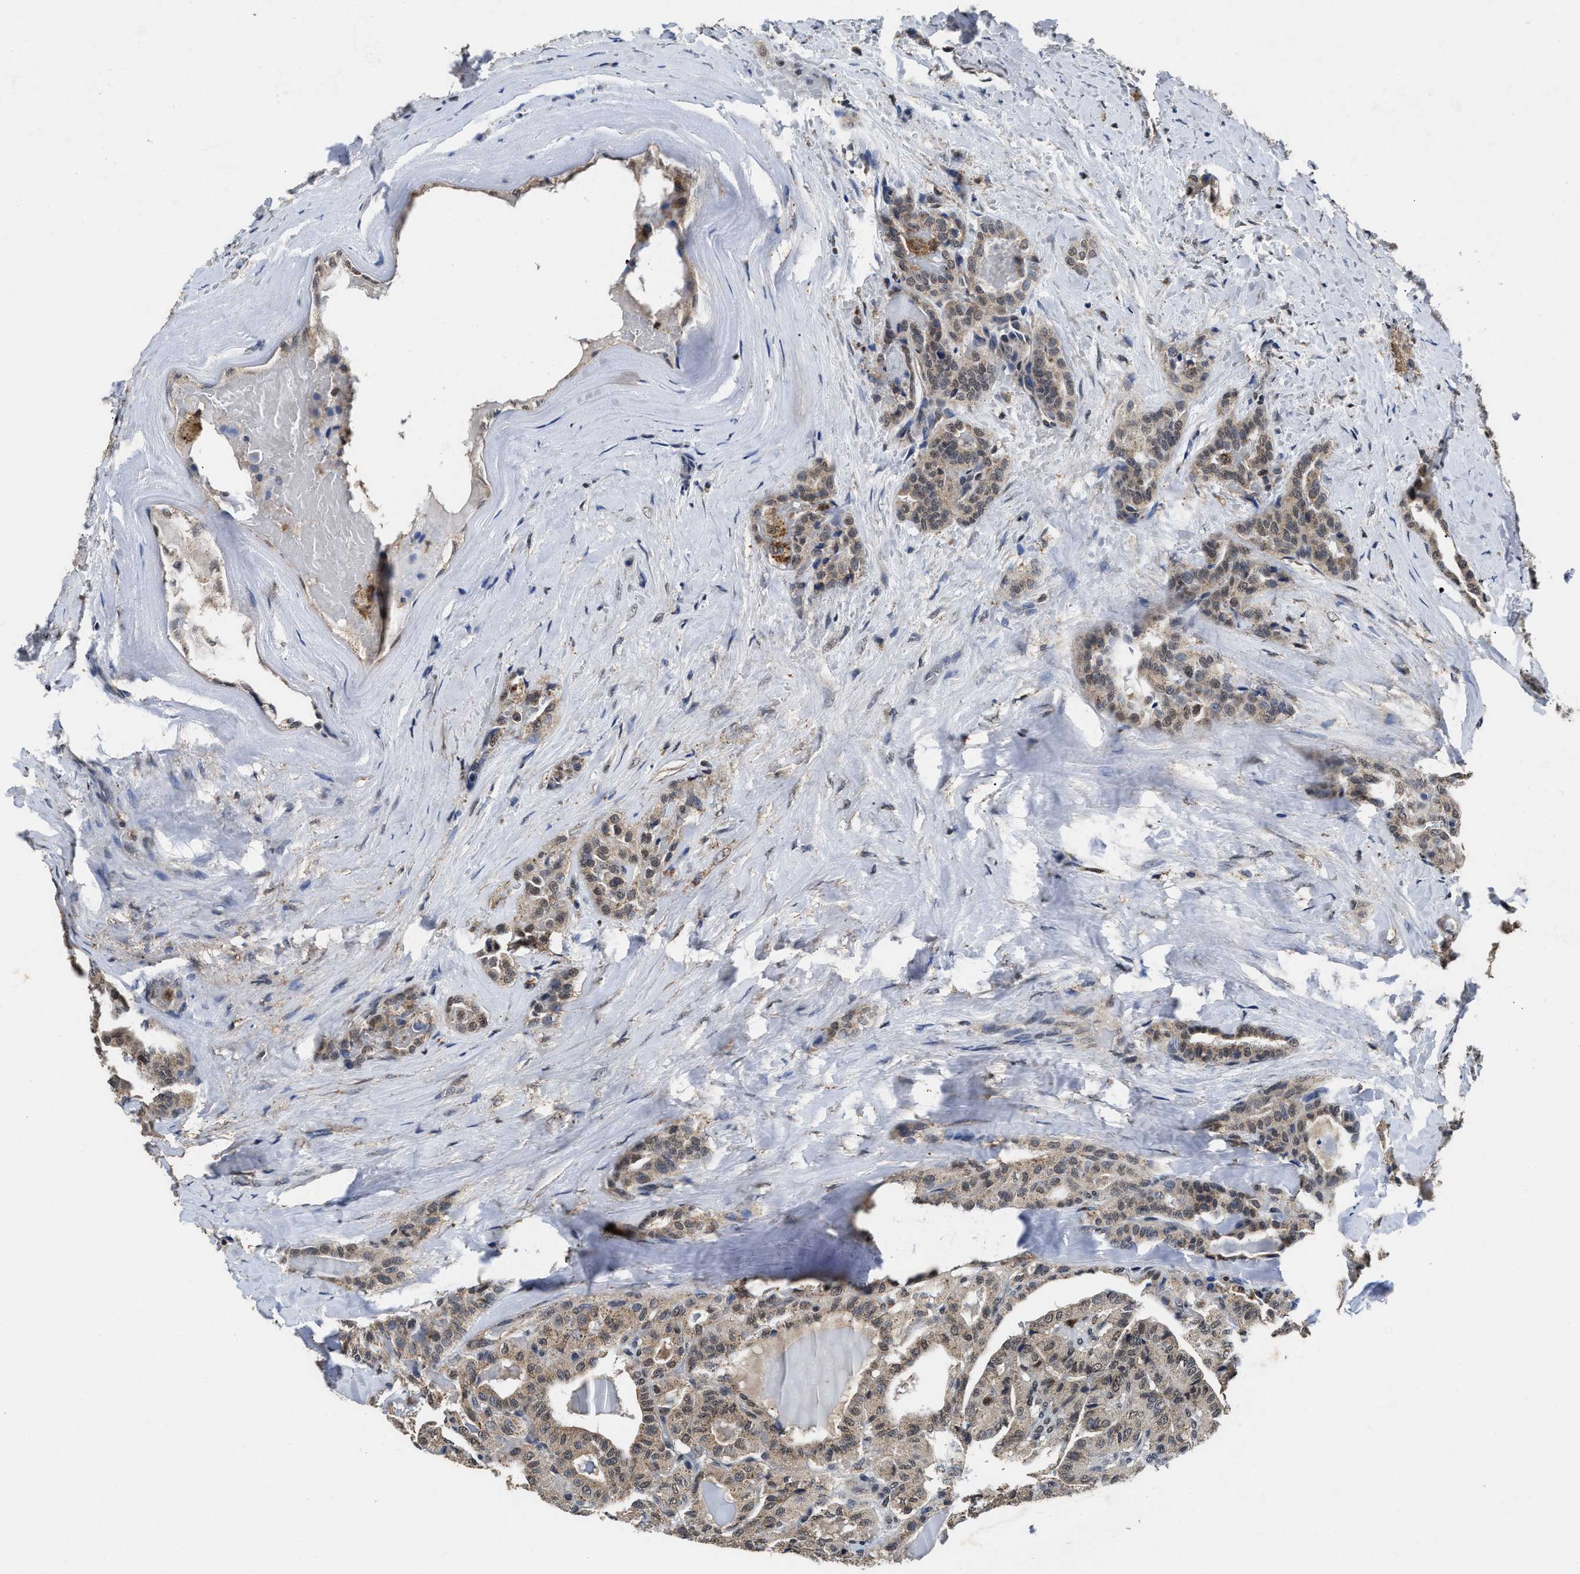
{"staining": {"intensity": "weak", "quantity": ">75%", "location": "cytoplasmic/membranous,nuclear"}, "tissue": "thyroid cancer", "cell_type": "Tumor cells", "image_type": "cancer", "snomed": [{"axis": "morphology", "description": "Papillary adenocarcinoma, NOS"}, {"axis": "topography", "description": "Thyroid gland"}], "caption": "Brown immunohistochemical staining in human thyroid cancer demonstrates weak cytoplasmic/membranous and nuclear positivity in approximately >75% of tumor cells.", "gene": "ACOX1", "patient": {"sex": "male", "age": 77}}